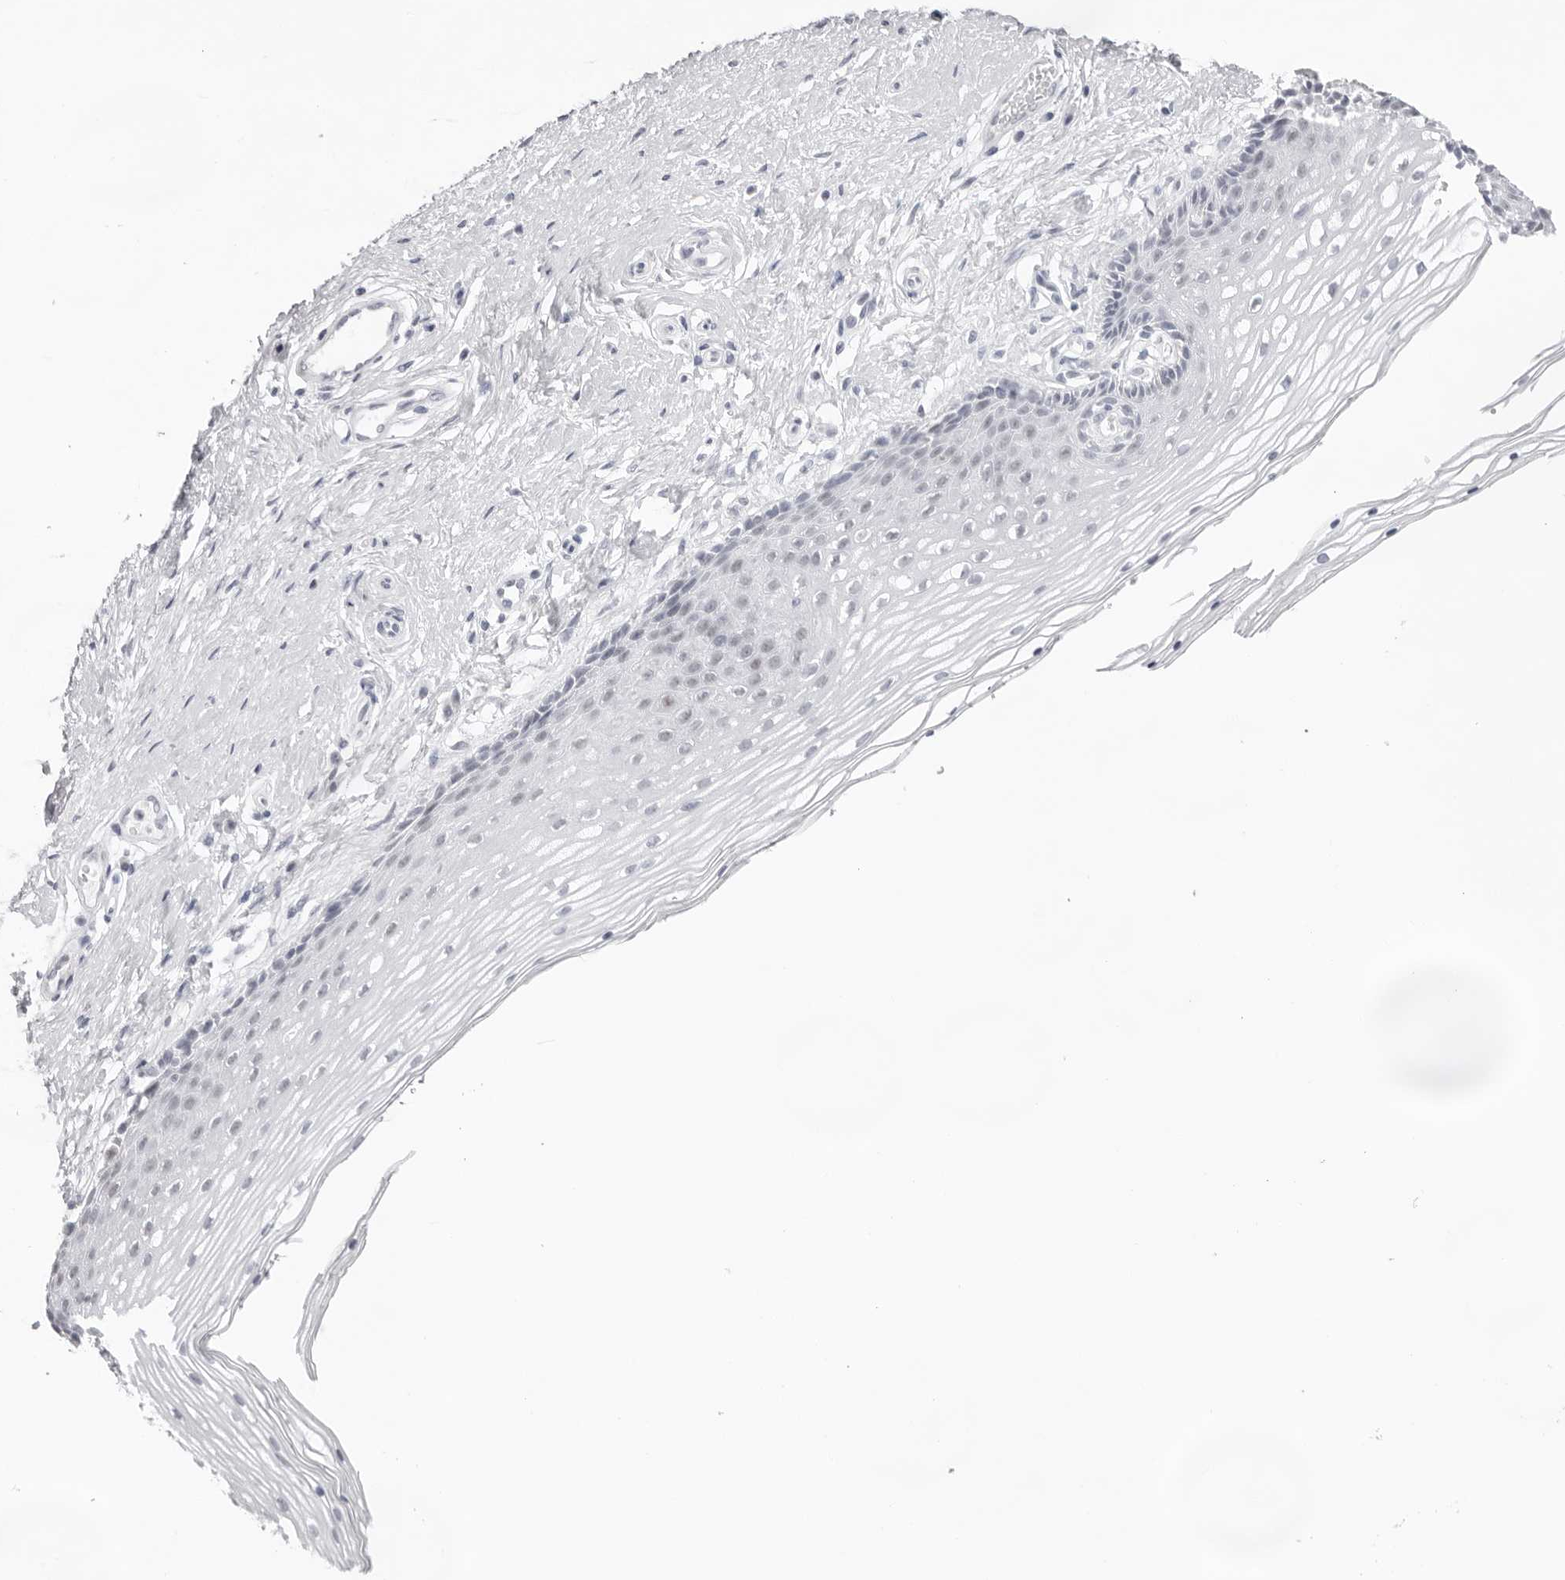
{"staining": {"intensity": "moderate", "quantity": "<25%", "location": "cytoplasmic/membranous"}, "tissue": "vagina", "cell_type": "Squamous epithelial cells", "image_type": "normal", "snomed": [{"axis": "morphology", "description": "Normal tissue, NOS"}, {"axis": "topography", "description": "Vagina"}], "caption": "Protein staining of benign vagina exhibits moderate cytoplasmic/membranous positivity in approximately <25% of squamous epithelial cells. The staining was performed using DAB (3,3'-diaminobenzidine) to visualize the protein expression in brown, while the nuclei were stained in blue with hematoxylin (Magnification: 20x).", "gene": "KLK12", "patient": {"sex": "female", "age": 46}}